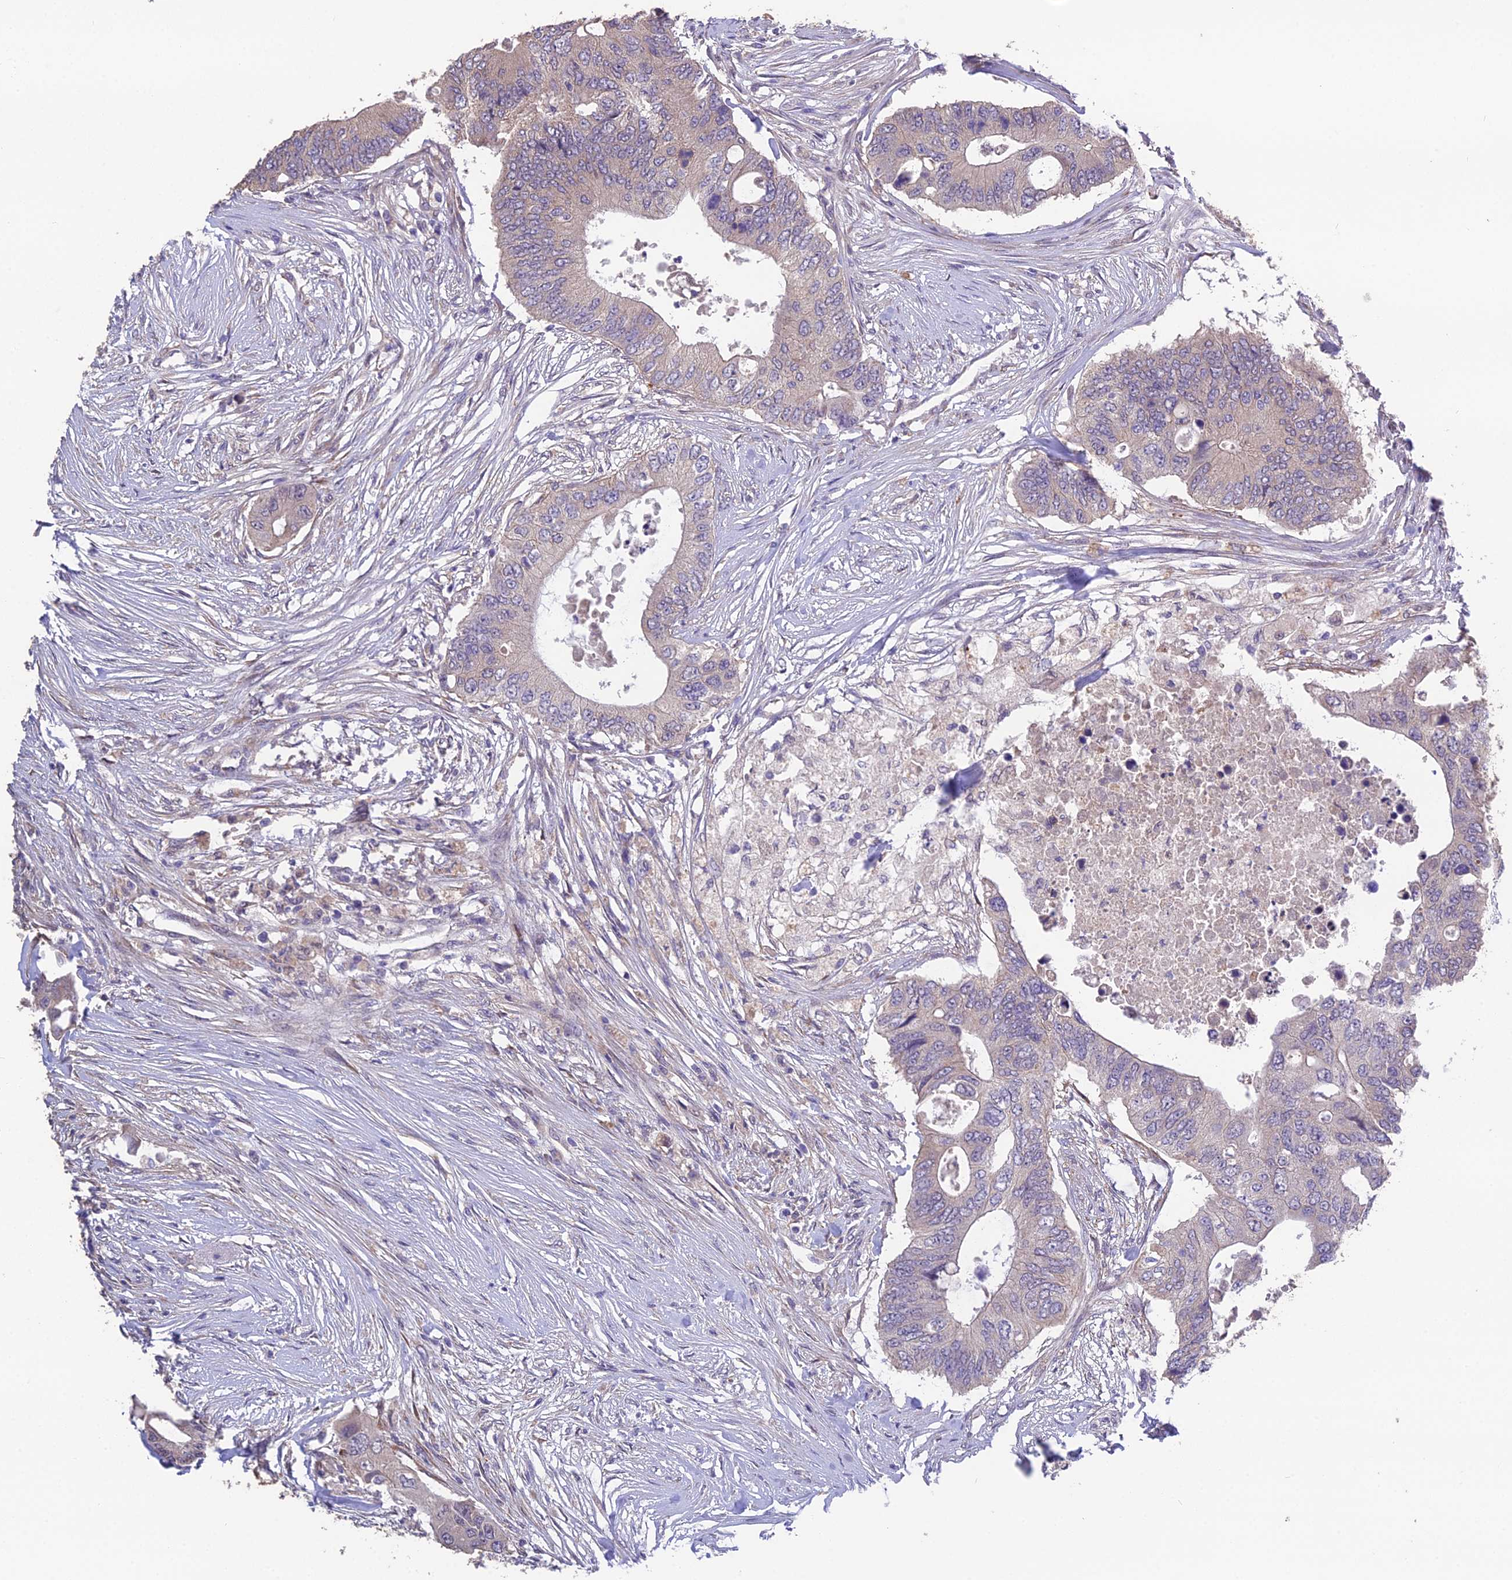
{"staining": {"intensity": "negative", "quantity": "none", "location": "none"}, "tissue": "colorectal cancer", "cell_type": "Tumor cells", "image_type": "cancer", "snomed": [{"axis": "morphology", "description": "Adenocarcinoma, NOS"}, {"axis": "topography", "description": "Colon"}], "caption": "Immunohistochemistry (IHC) micrograph of neoplastic tissue: human adenocarcinoma (colorectal) stained with DAB shows no significant protein staining in tumor cells.", "gene": "PUS10", "patient": {"sex": "male", "age": 71}}